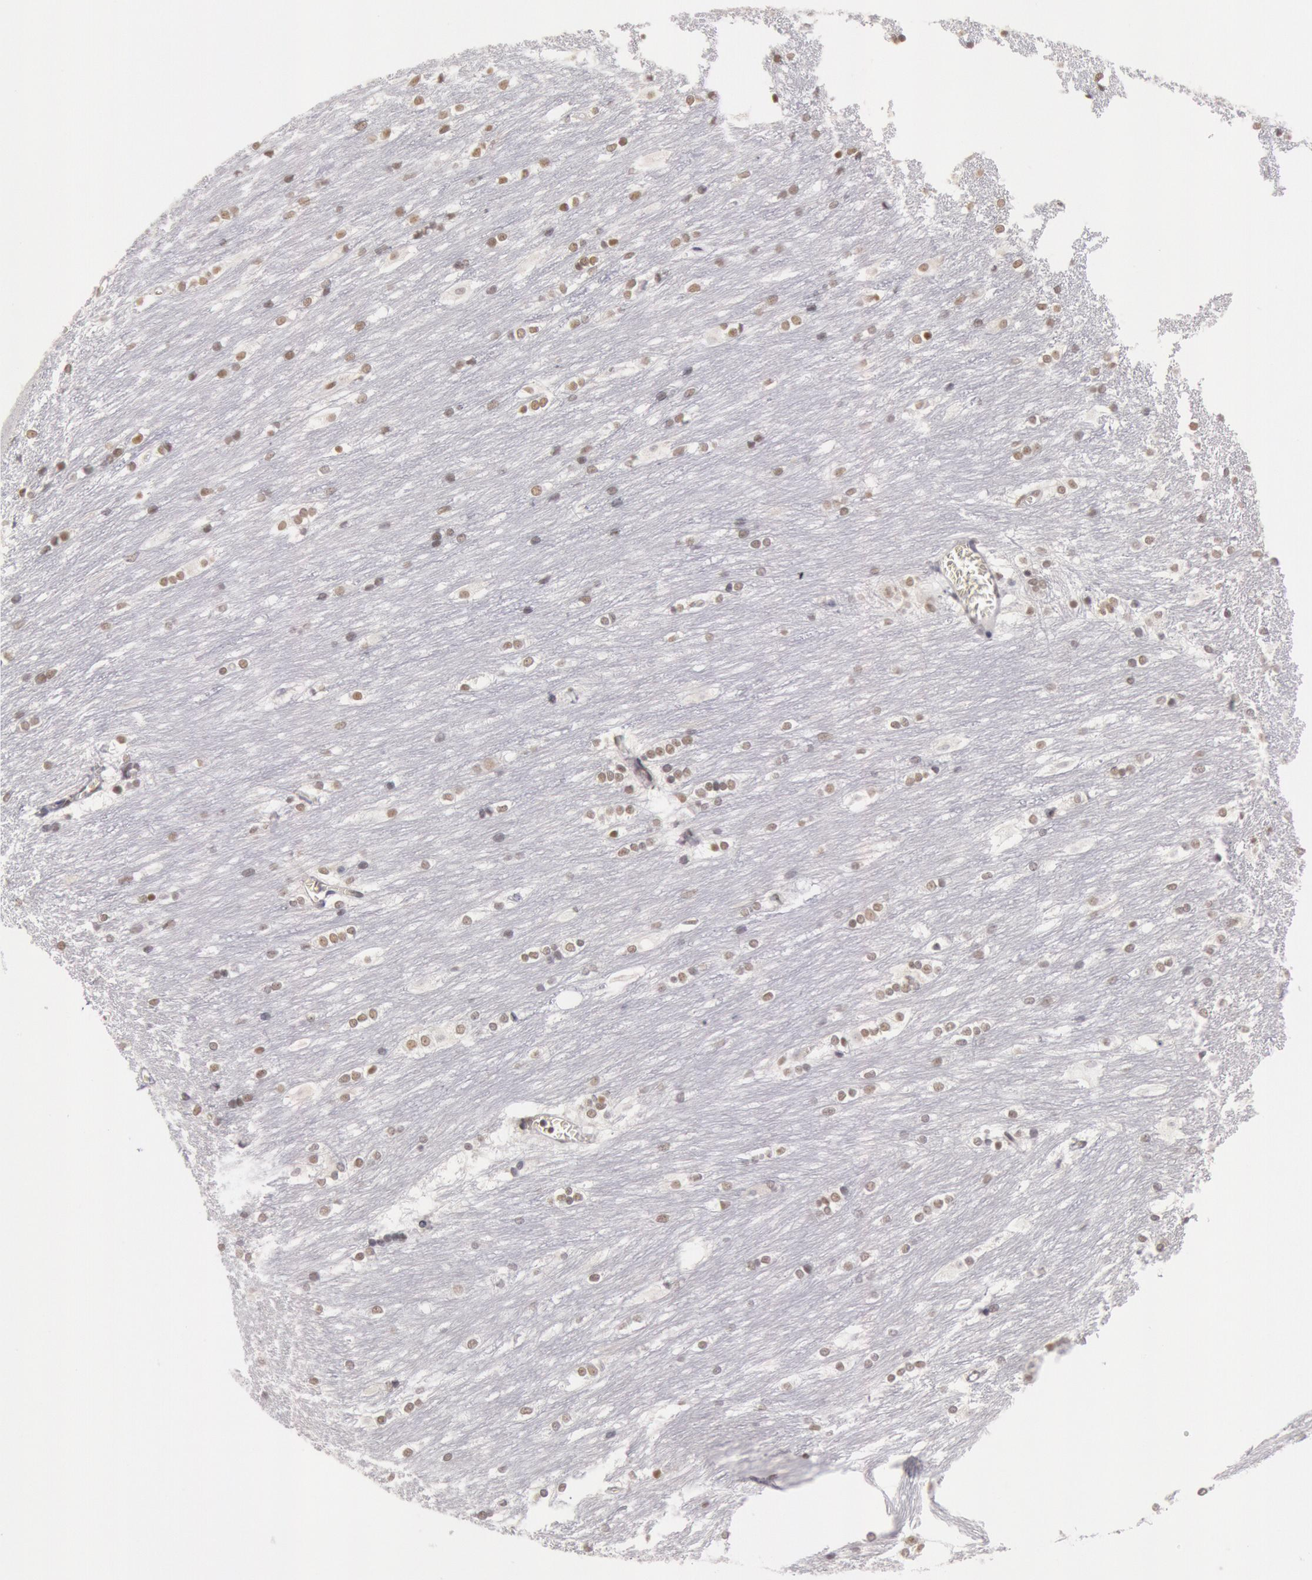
{"staining": {"intensity": "negative", "quantity": "none", "location": "none"}, "tissue": "caudate", "cell_type": "Glial cells", "image_type": "normal", "snomed": [{"axis": "morphology", "description": "Normal tissue, NOS"}, {"axis": "topography", "description": "Lateral ventricle wall"}], "caption": "Immunohistochemistry of normal caudate reveals no positivity in glial cells.", "gene": "ESS2", "patient": {"sex": "female", "age": 19}}